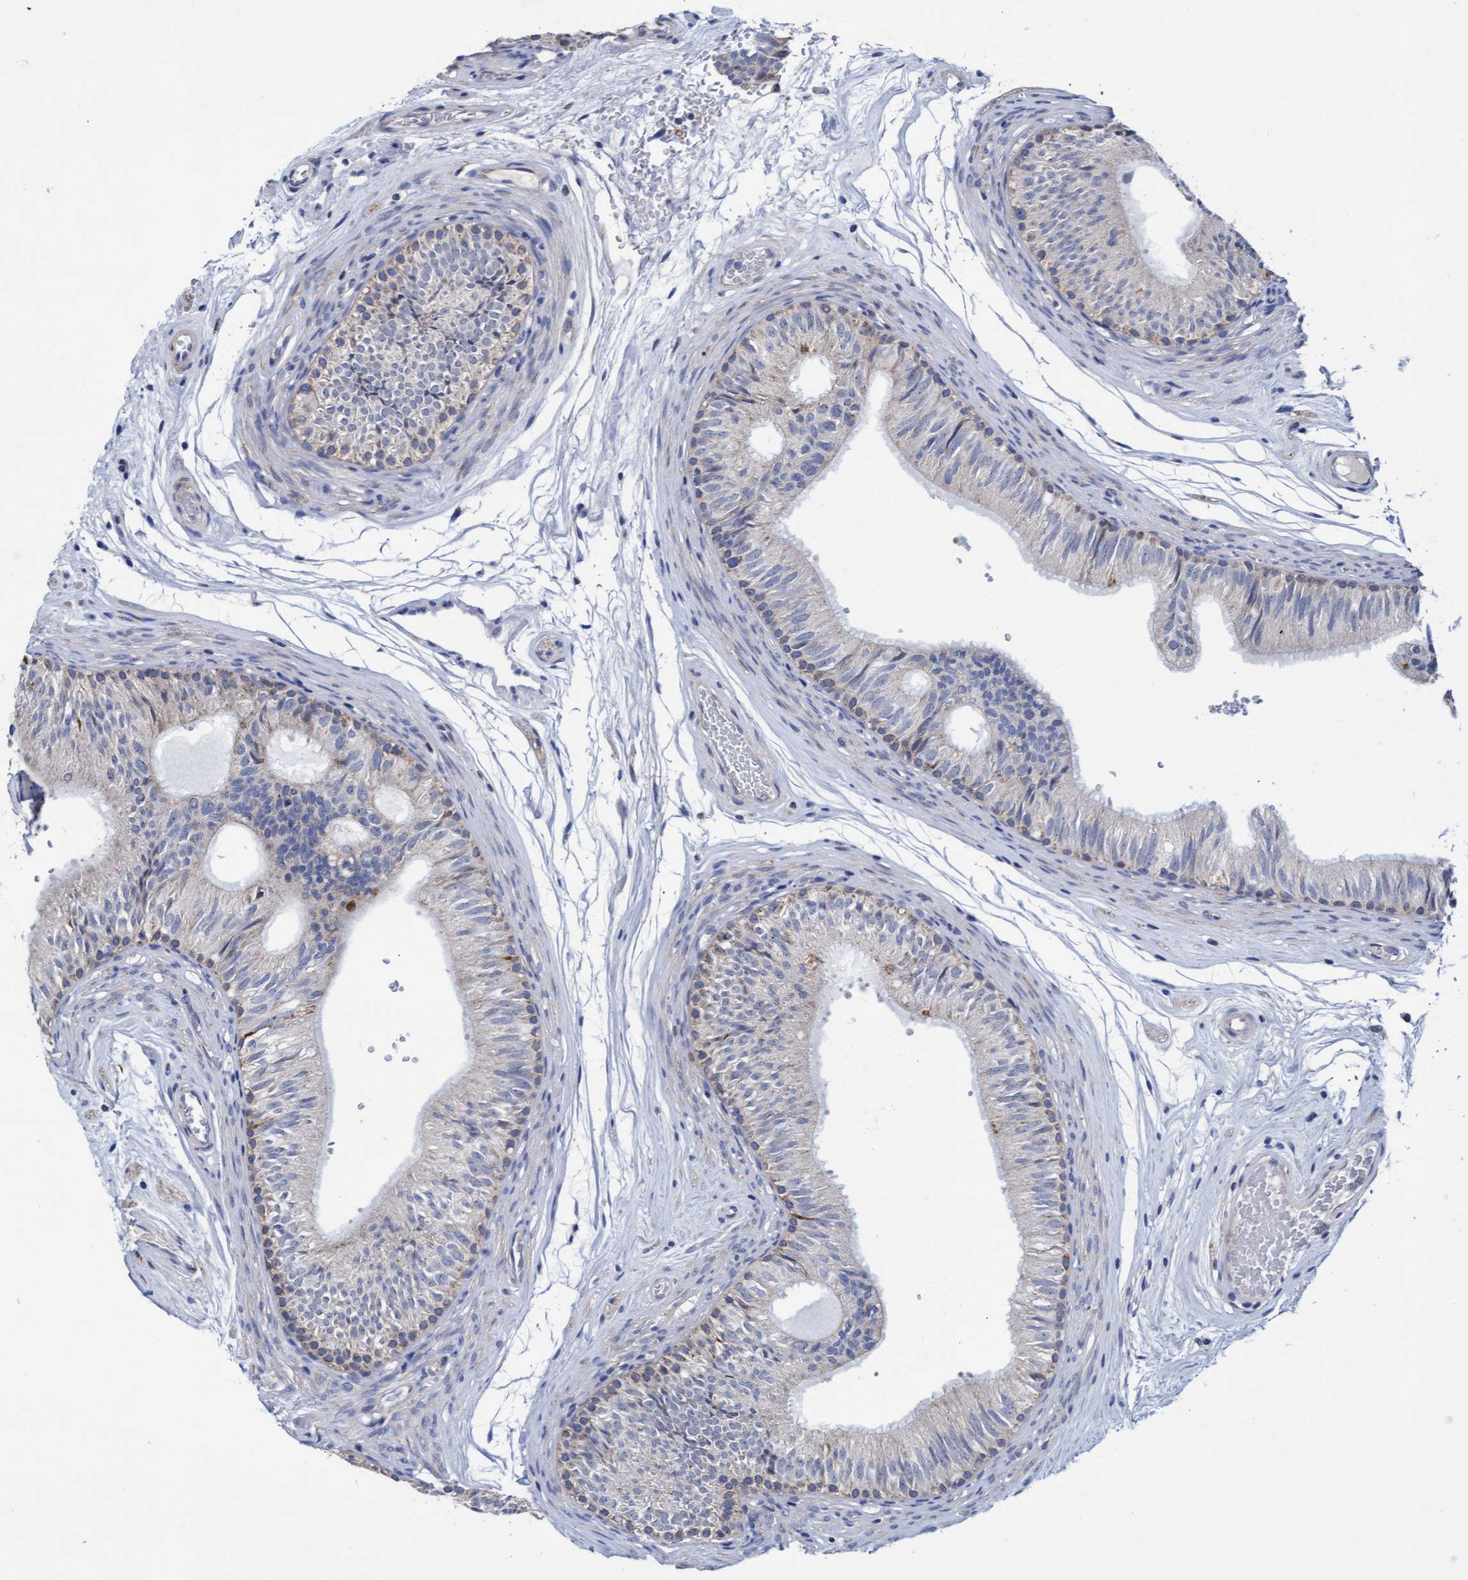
{"staining": {"intensity": "weak", "quantity": "<25%", "location": "cytoplasmic/membranous"}, "tissue": "epididymis", "cell_type": "Glandular cells", "image_type": "normal", "snomed": [{"axis": "morphology", "description": "Normal tissue, NOS"}, {"axis": "topography", "description": "Epididymis"}], "caption": "Immunohistochemistry (IHC) micrograph of unremarkable human epididymis stained for a protein (brown), which exhibits no positivity in glandular cells.", "gene": "ZNF750", "patient": {"sex": "male", "age": 36}}